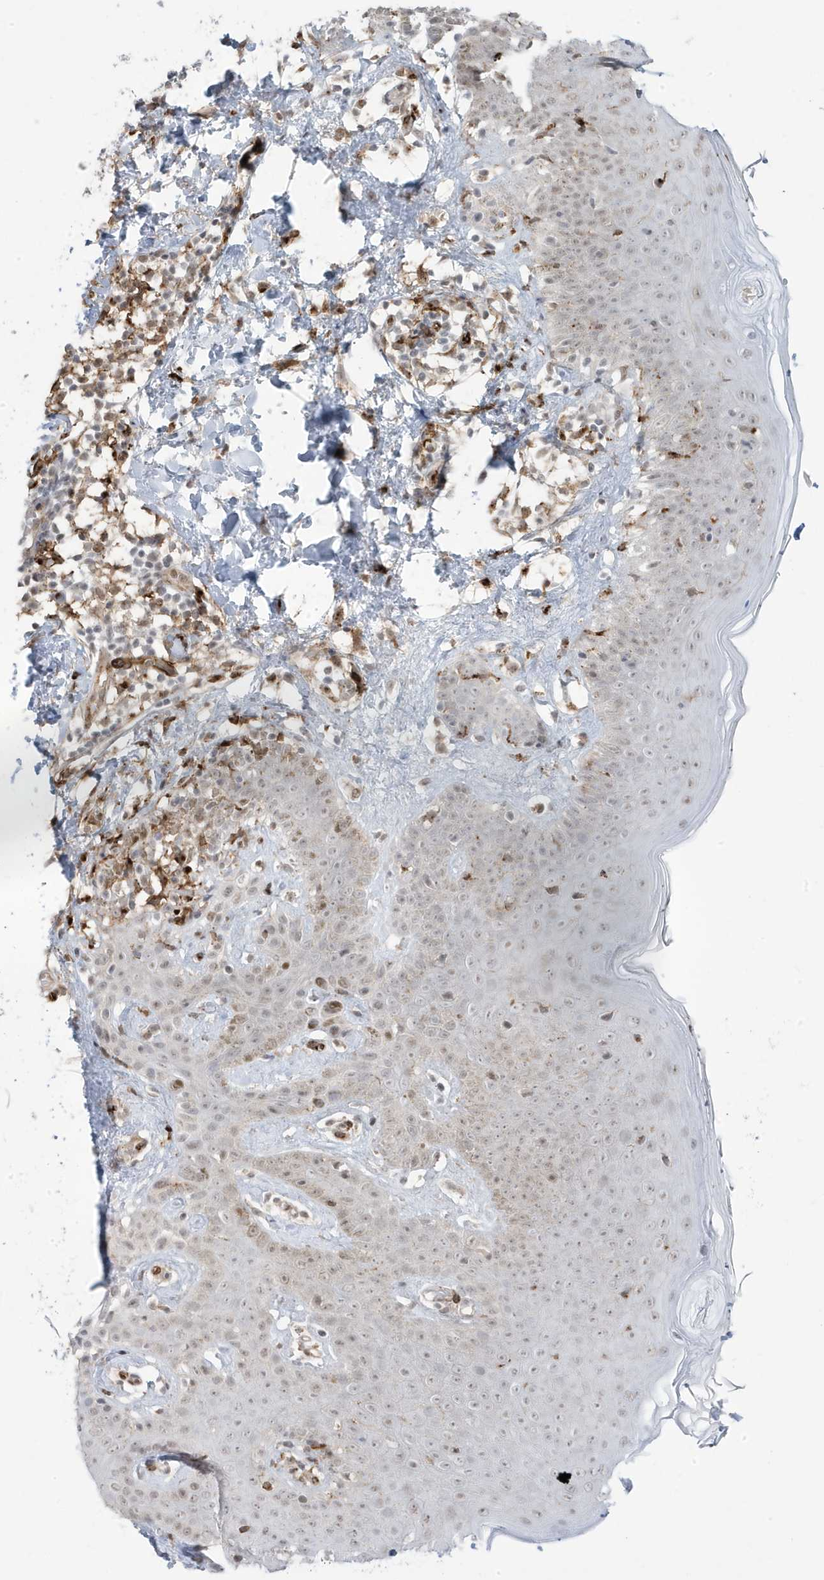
{"staining": {"intensity": "weak", "quantity": "<25%", "location": "cytoplasmic/membranous"}, "tissue": "skin", "cell_type": "Fibroblasts", "image_type": "normal", "snomed": [{"axis": "morphology", "description": "Normal tissue, NOS"}, {"axis": "topography", "description": "Skin"}], "caption": "A micrograph of human skin is negative for staining in fibroblasts. (DAB (3,3'-diaminobenzidine) immunohistochemistry (IHC) visualized using brightfield microscopy, high magnification).", "gene": "ADAMTSL3", "patient": {"sex": "male", "age": 52}}